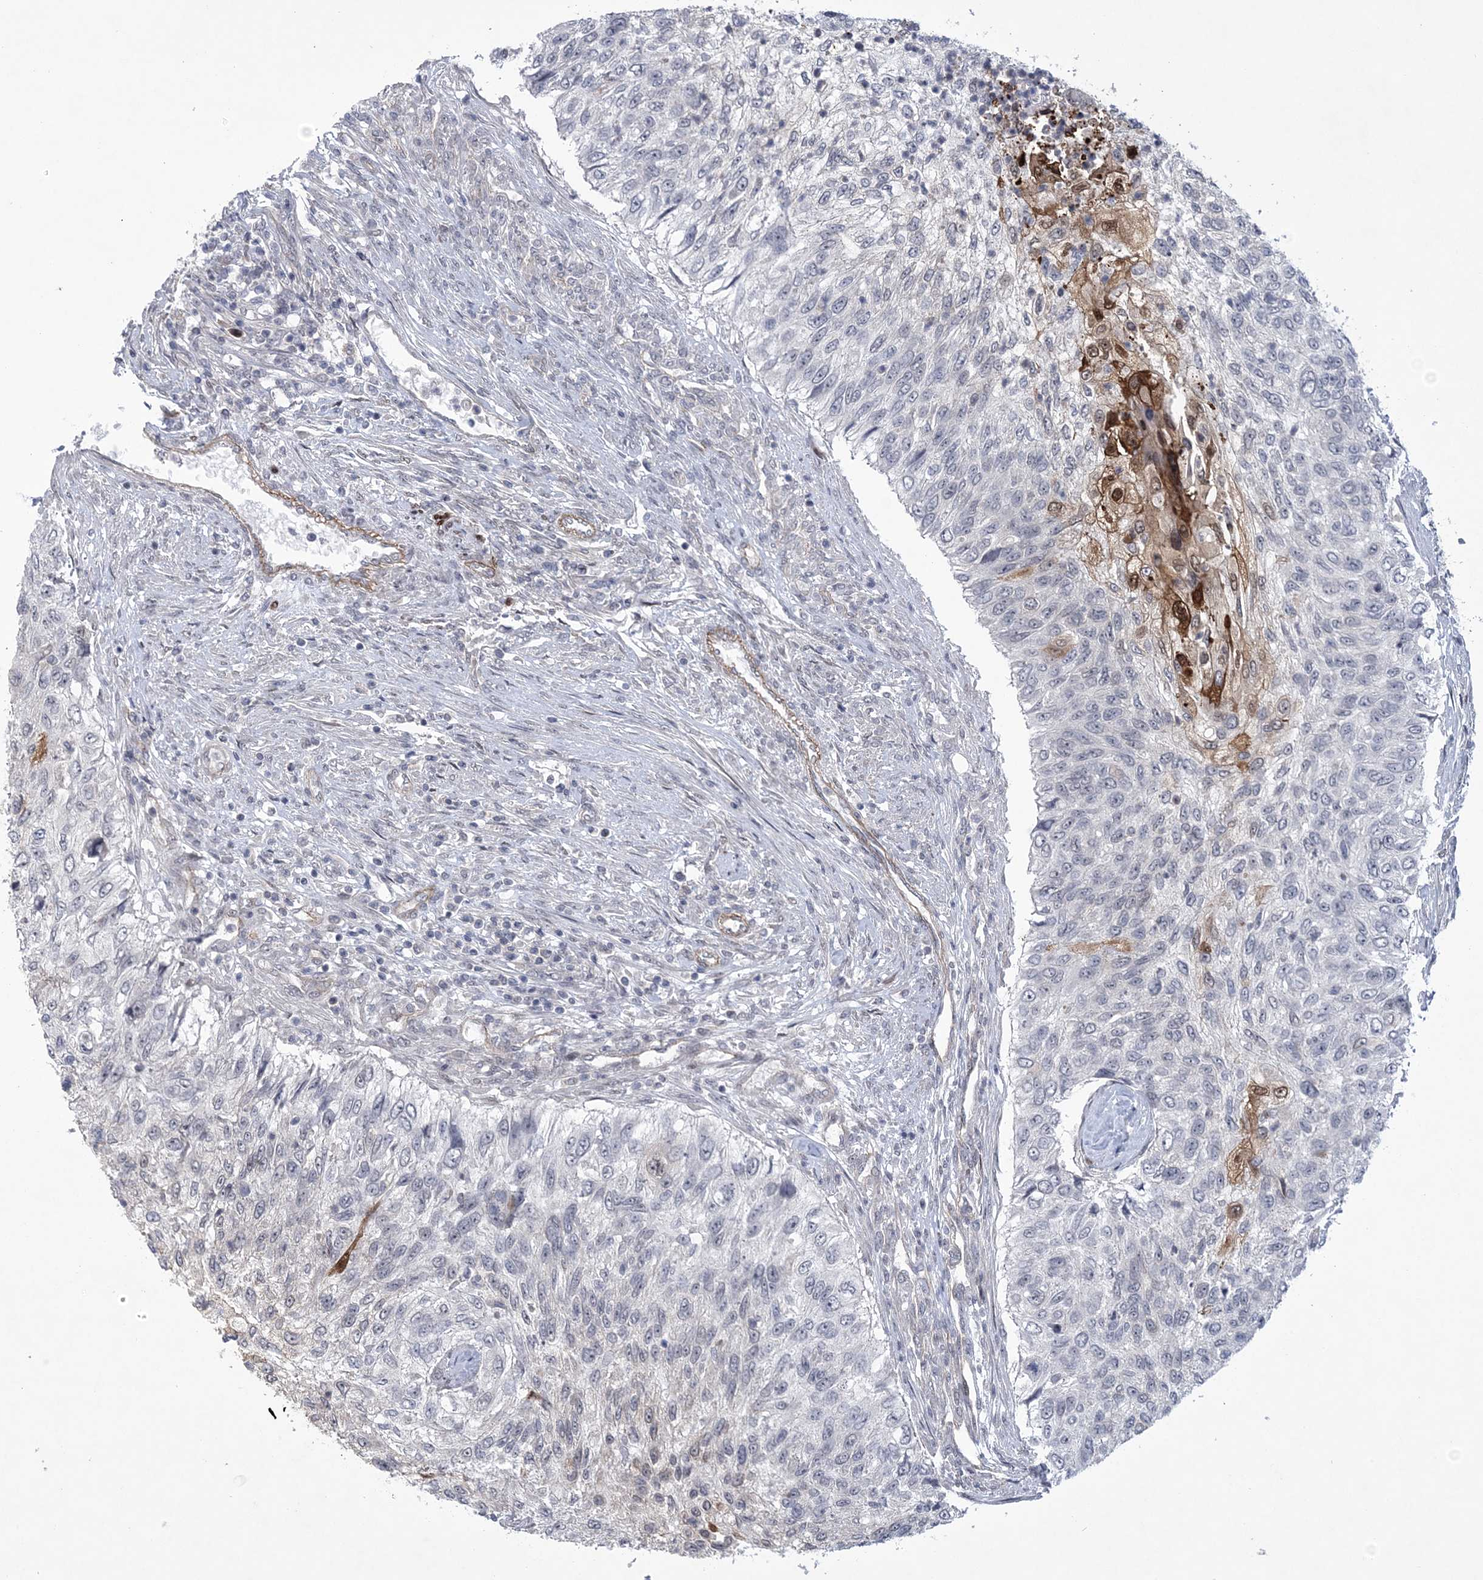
{"staining": {"intensity": "moderate", "quantity": "<25%", "location": "cytoplasmic/membranous,nuclear"}, "tissue": "urothelial cancer", "cell_type": "Tumor cells", "image_type": "cancer", "snomed": [{"axis": "morphology", "description": "Urothelial carcinoma, High grade"}, {"axis": "topography", "description": "Urinary bladder"}], "caption": "There is low levels of moderate cytoplasmic/membranous and nuclear staining in tumor cells of urothelial cancer, as demonstrated by immunohistochemical staining (brown color).", "gene": "HOMEZ", "patient": {"sex": "female", "age": 60}}